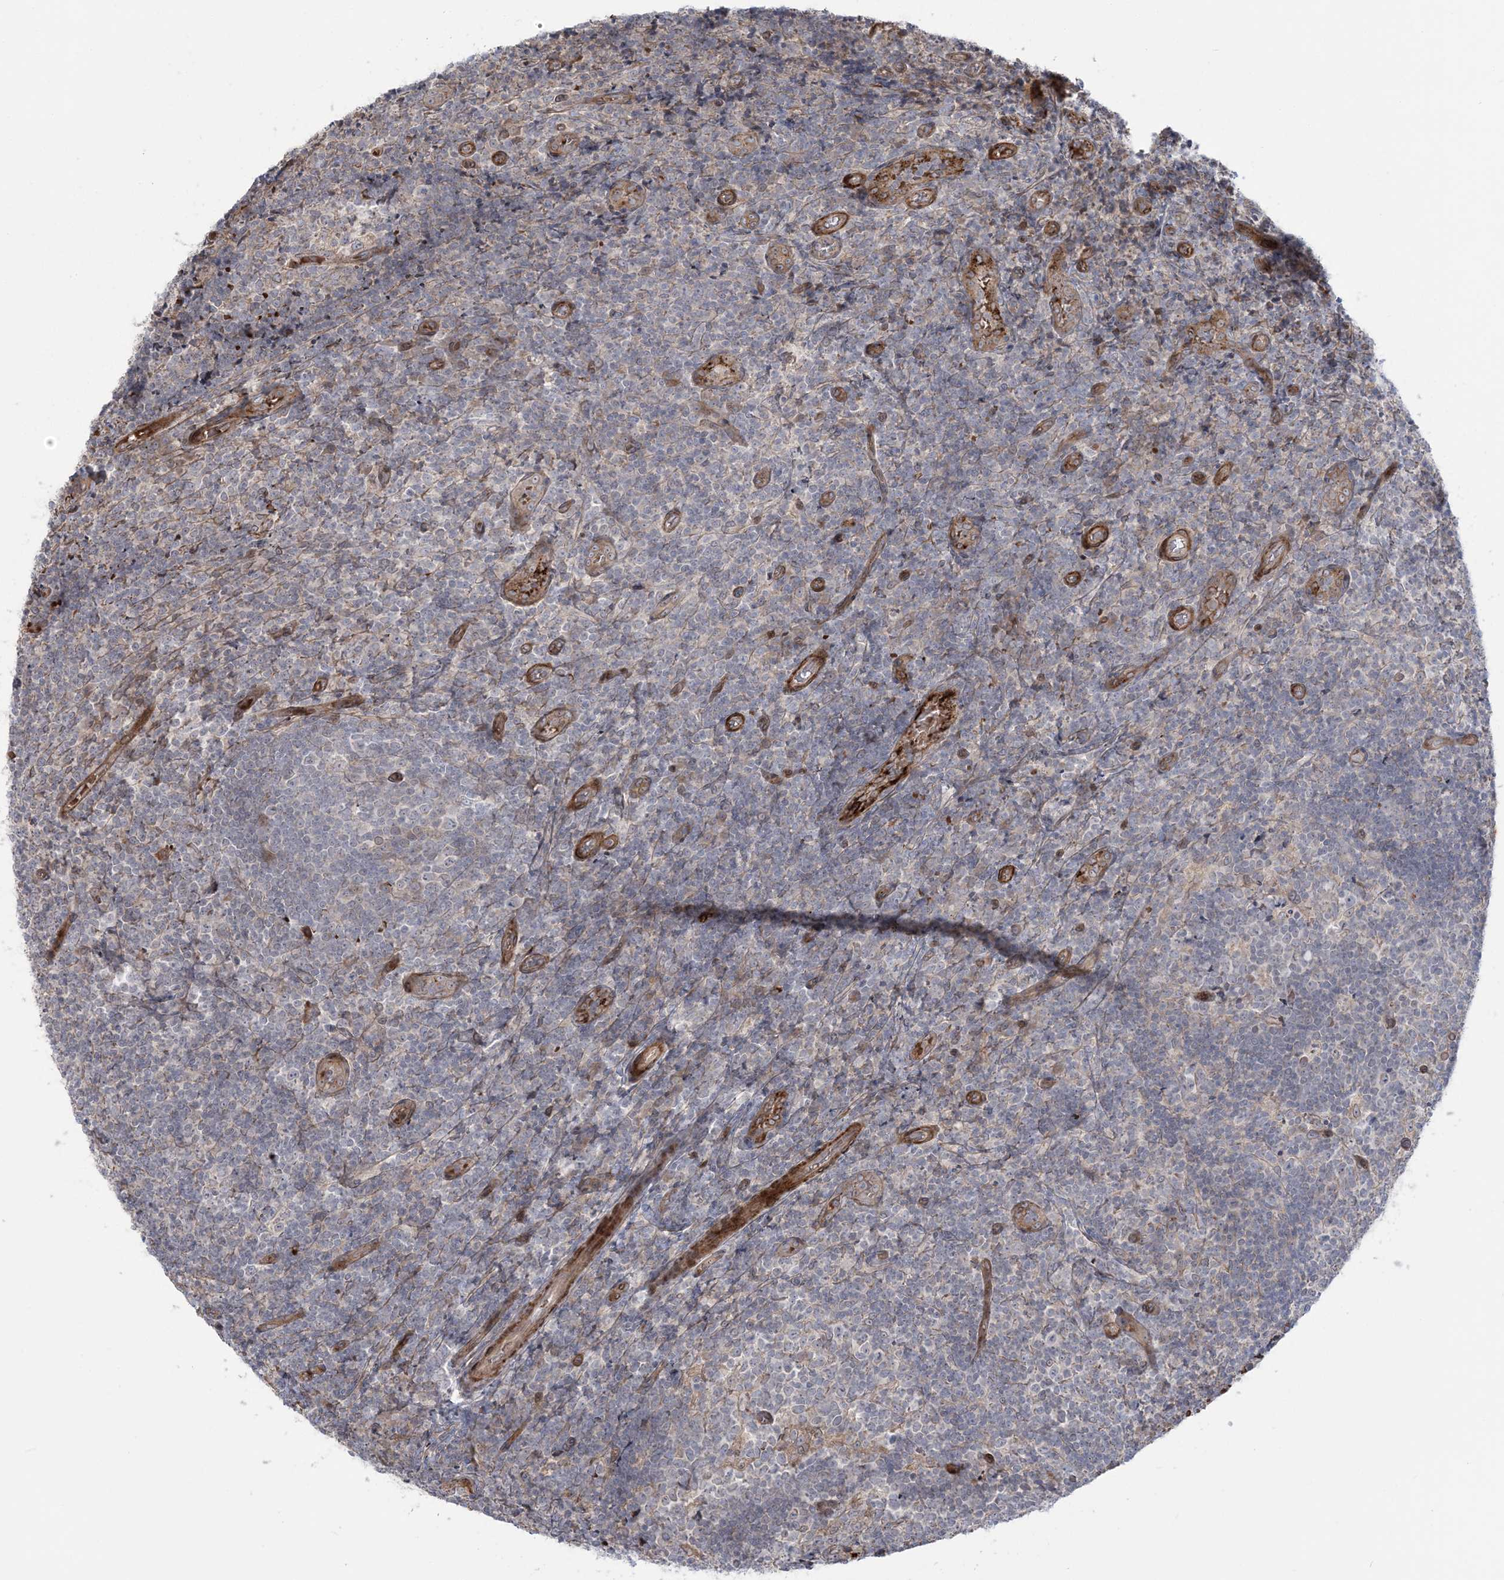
{"staining": {"intensity": "negative", "quantity": "none", "location": "none"}, "tissue": "tonsil", "cell_type": "Germinal center cells", "image_type": "normal", "snomed": [{"axis": "morphology", "description": "Normal tissue, NOS"}, {"axis": "topography", "description": "Tonsil"}], "caption": "Immunohistochemistry (IHC) micrograph of benign tonsil: human tonsil stained with DAB (3,3'-diaminobenzidine) shows no significant protein staining in germinal center cells. Nuclei are stained in blue.", "gene": "NUDT9", "patient": {"sex": "female", "age": 19}}